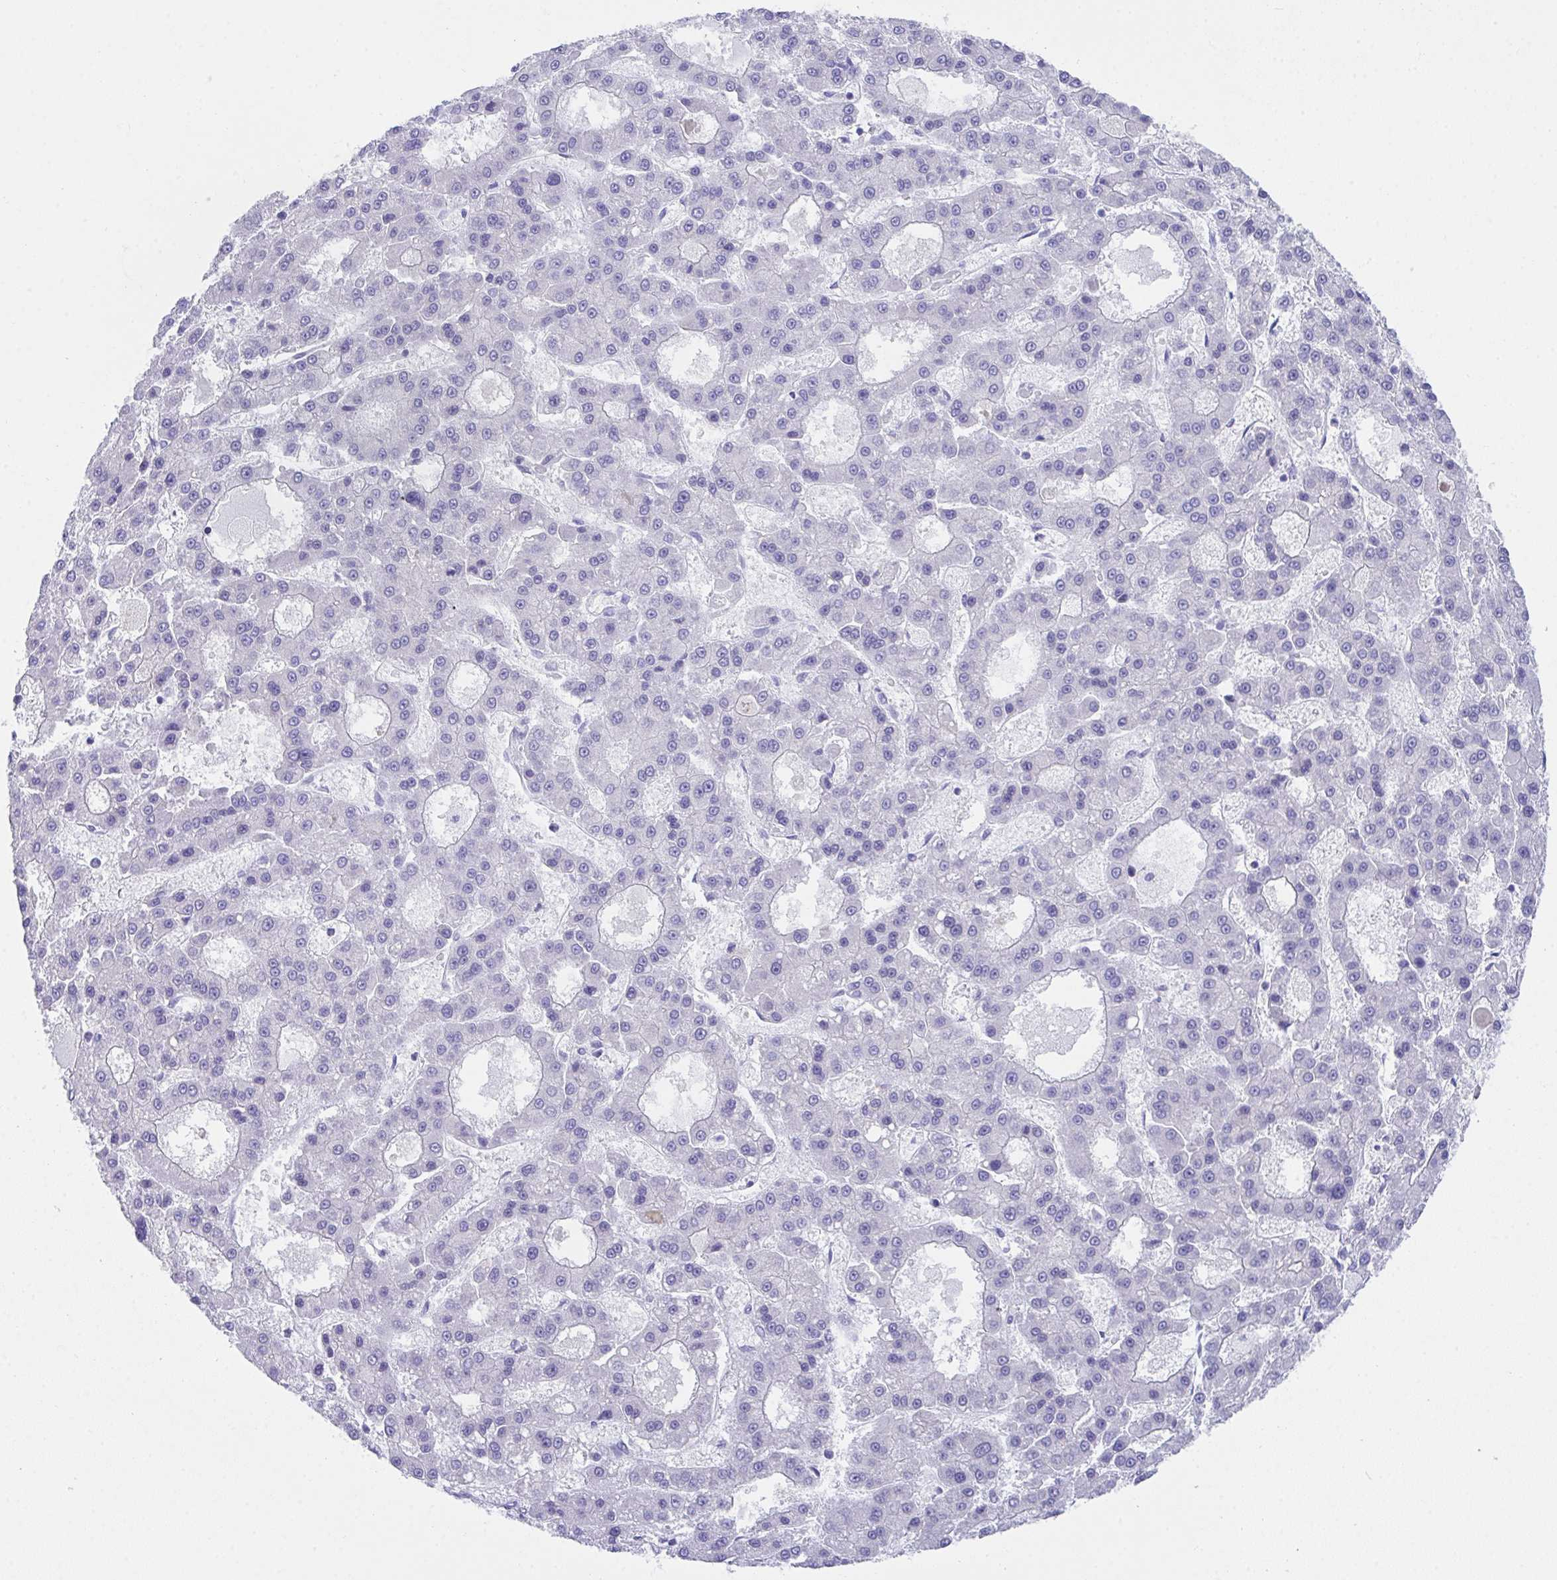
{"staining": {"intensity": "negative", "quantity": "none", "location": "none"}, "tissue": "liver cancer", "cell_type": "Tumor cells", "image_type": "cancer", "snomed": [{"axis": "morphology", "description": "Carcinoma, Hepatocellular, NOS"}, {"axis": "topography", "description": "Liver"}], "caption": "This is a histopathology image of IHC staining of liver hepatocellular carcinoma, which shows no staining in tumor cells.", "gene": "TMEM106B", "patient": {"sex": "male", "age": 70}}